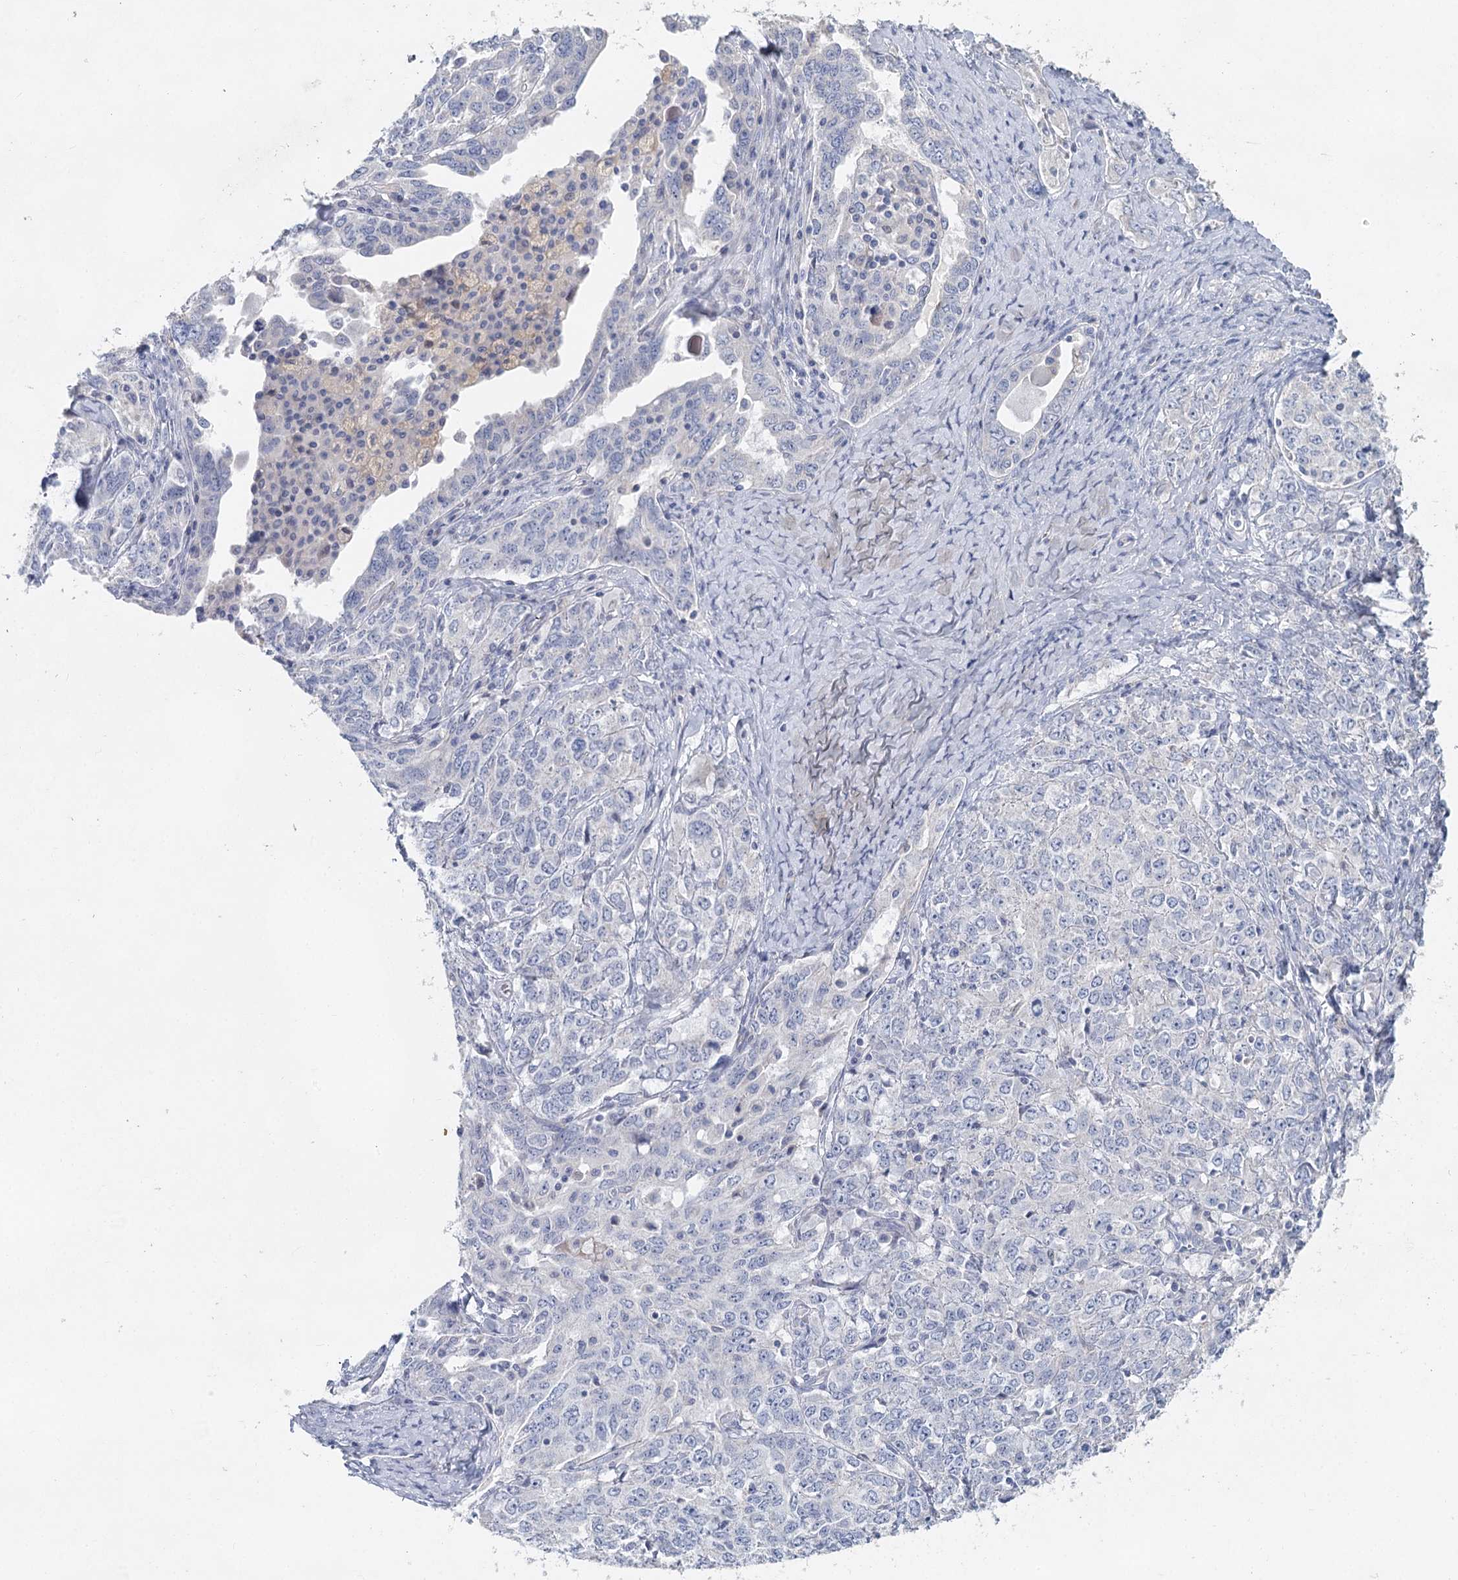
{"staining": {"intensity": "negative", "quantity": "none", "location": "none"}, "tissue": "ovarian cancer", "cell_type": "Tumor cells", "image_type": "cancer", "snomed": [{"axis": "morphology", "description": "Carcinoma, endometroid"}, {"axis": "topography", "description": "Ovary"}], "caption": "A high-resolution micrograph shows immunohistochemistry (IHC) staining of endometroid carcinoma (ovarian), which displays no significant staining in tumor cells. The staining is performed using DAB (3,3'-diaminobenzidine) brown chromogen with nuclei counter-stained in using hematoxylin.", "gene": "MYL6B", "patient": {"sex": "female", "age": 62}}